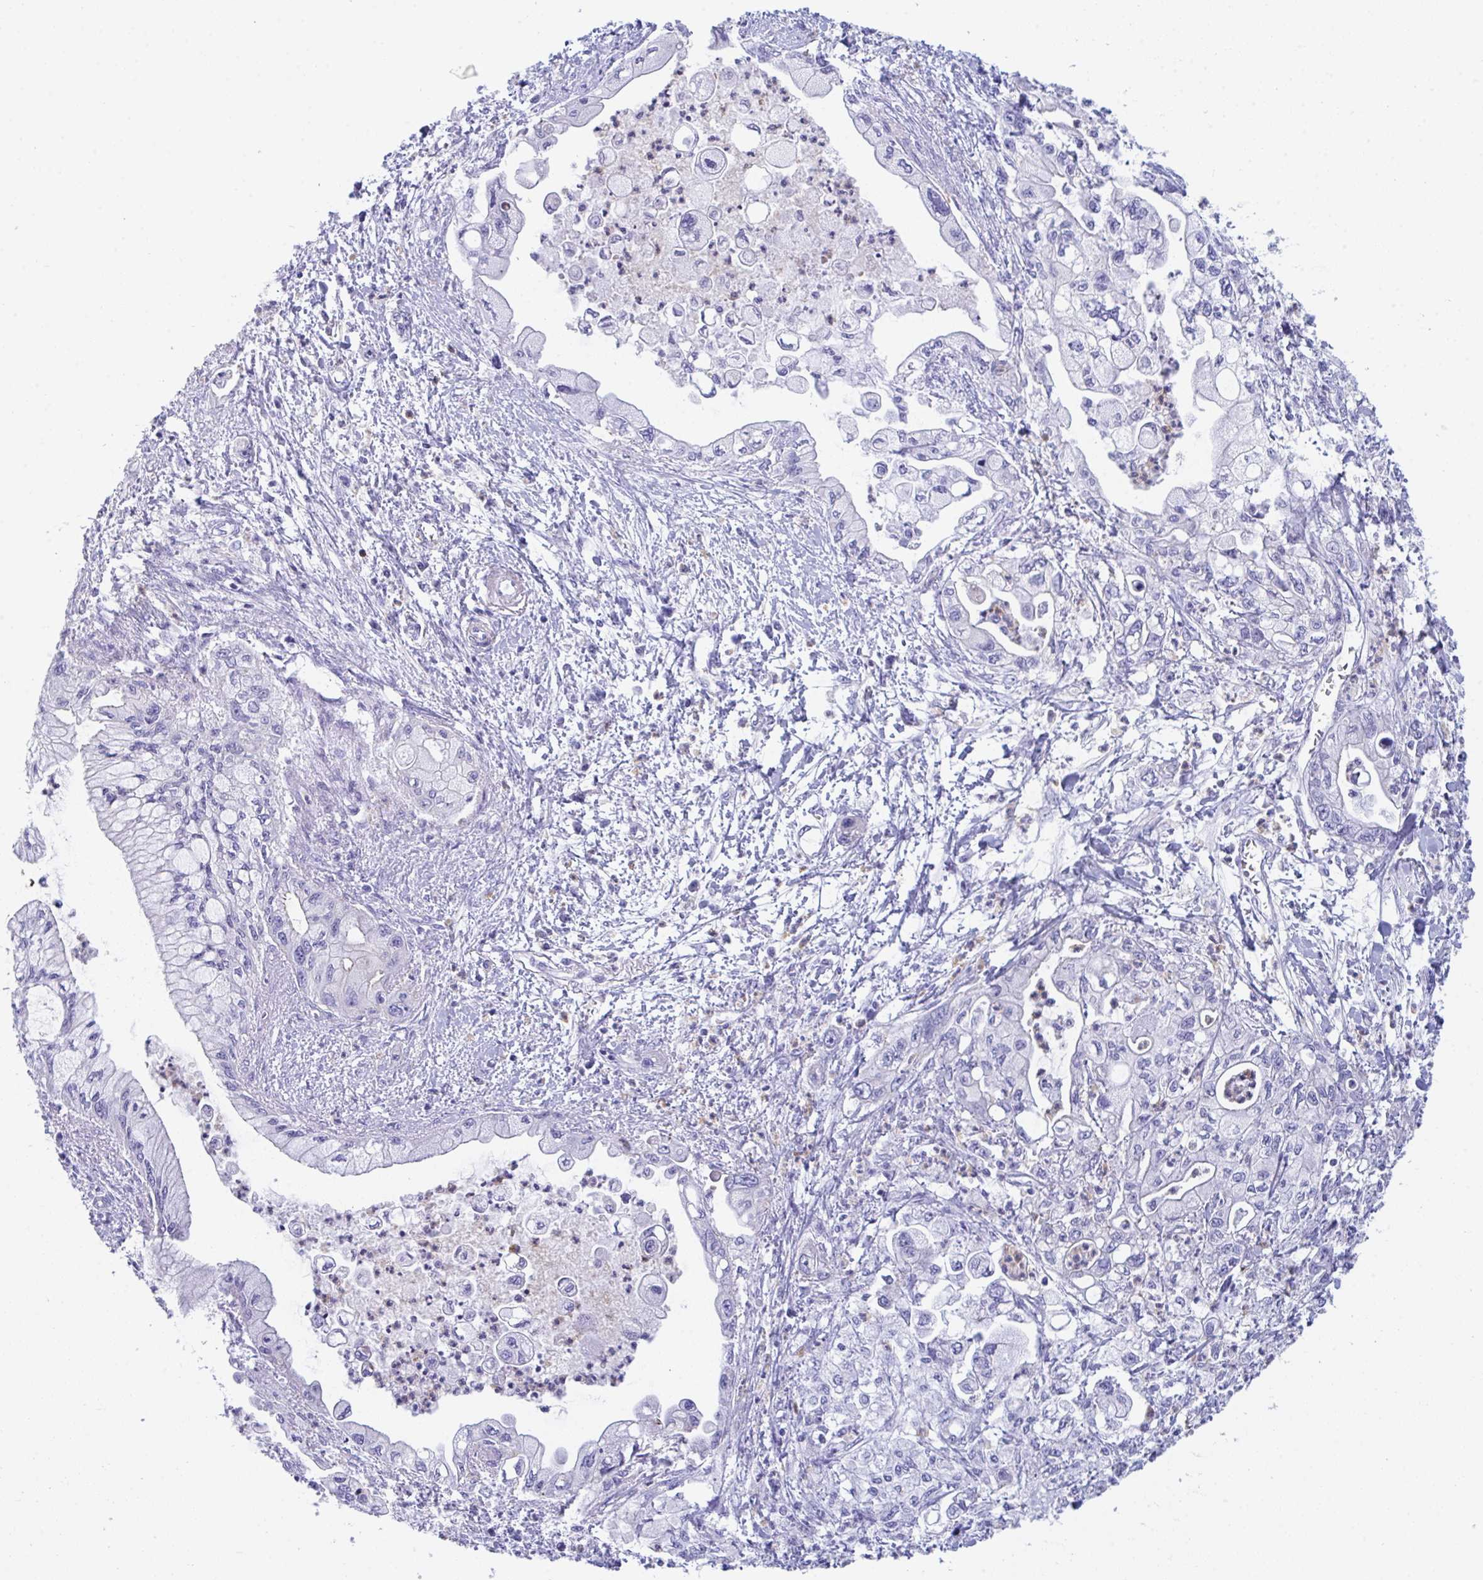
{"staining": {"intensity": "weak", "quantity": "<25%", "location": "cytoplasmic/membranous"}, "tissue": "pancreatic cancer", "cell_type": "Tumor cells", "image_type": "cancer", "snomed": [{"axis": "morphology", "description": "Adenocarcinoma, NOS"}, {"axis": "topography", "description": "Pancreas"}], "caption": "High magnification brightfield microscopy of pancreatic cancer (adenocarcinoma) stained with DAB (3,3'-diaminobenzidine) (brown) and counterstained with hematoxylin (blue): tumor cells show no significant positivity. Nuclei are stained in blue.", "gene": "CEP170B", "patient": {"sex": "male", "age": 61}}